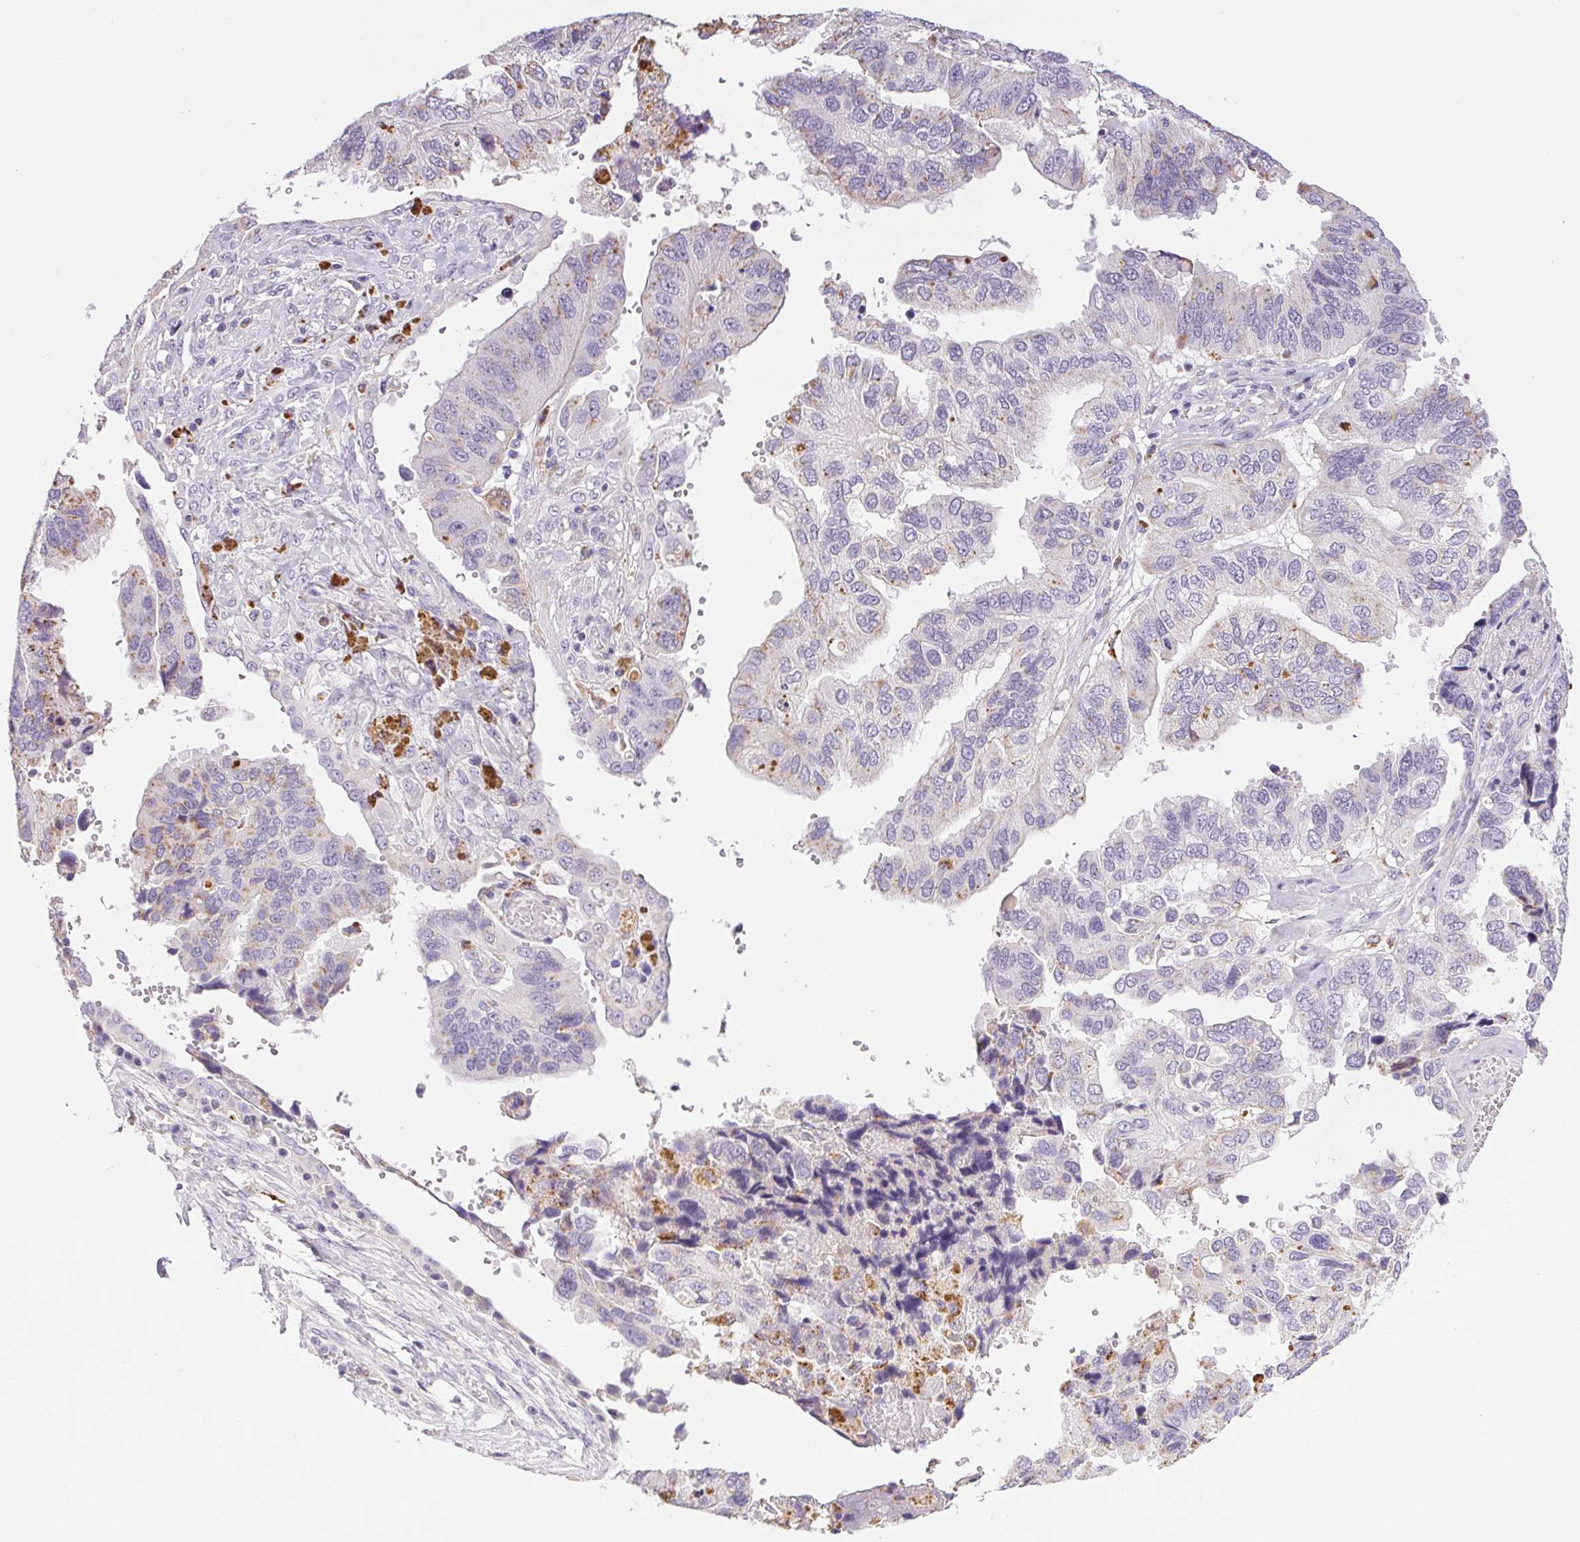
{"staining": {"intensity": "moderate", "quantity": "<25%", "location": "cytoplasmic/membranous"}, "tissue": "ovarian cancer", "cell_type": "Tumor cells", "image_type": "cancer", "snomed": [{"axis": "morphology", "description": "Cystadenocarcinoma, serous, NOS"}, {"axis": "topography", "description": "Ovary"}], "caption": "Serous cystadenocarcinoma (ovarian) stained with a brown dye demonstrates moderate cytoplasmic/membranous positive positivity in approximately <25% of tumor cells.", "gene": "LIPA", "patient": {"sex": "female", "age": 79}}